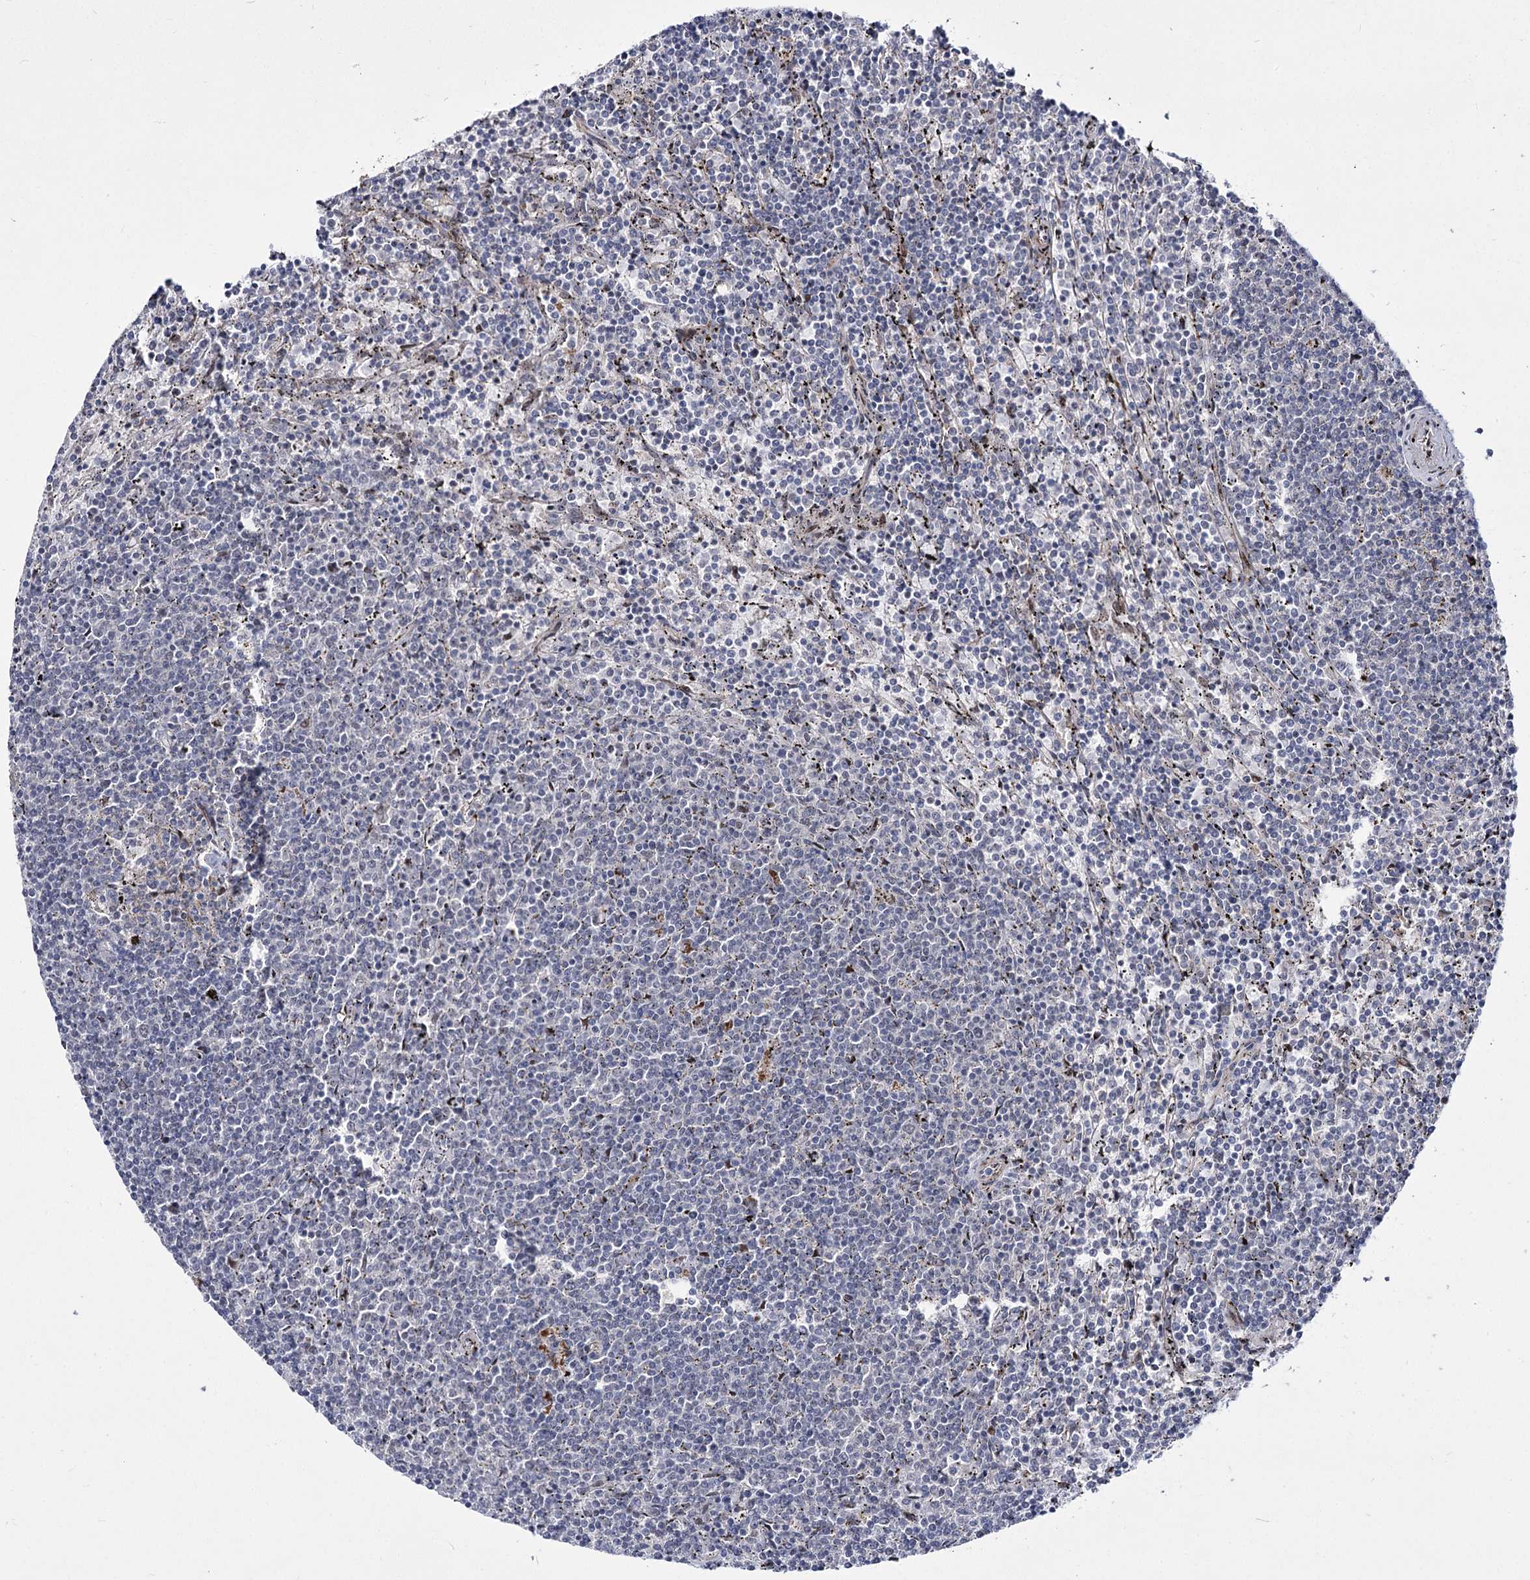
{"staining": {"intensity": "negative", "quantity": "none", "location": "none"}, "tissue": "lymphoma", "cell_type": "Tumor cells", "image_type": "cancer", "snomed": [{"axis": "morphology", "description": "Malignant lymphoma, non-Hodgkin's type, Low grade"}, {"axis": "topography", "description": "Spleen"}], "caption": "A histopathology image of low-grade malignant lymphoma, non-Hodgkin's type stained for a protein demonstrates no brown staining in tumor cells. (DAB immunohistochemistry visualized using brightfield microscopy, high magnification).", "gene": "STOX1", "patient": {"sex": "female", "age": 50}}